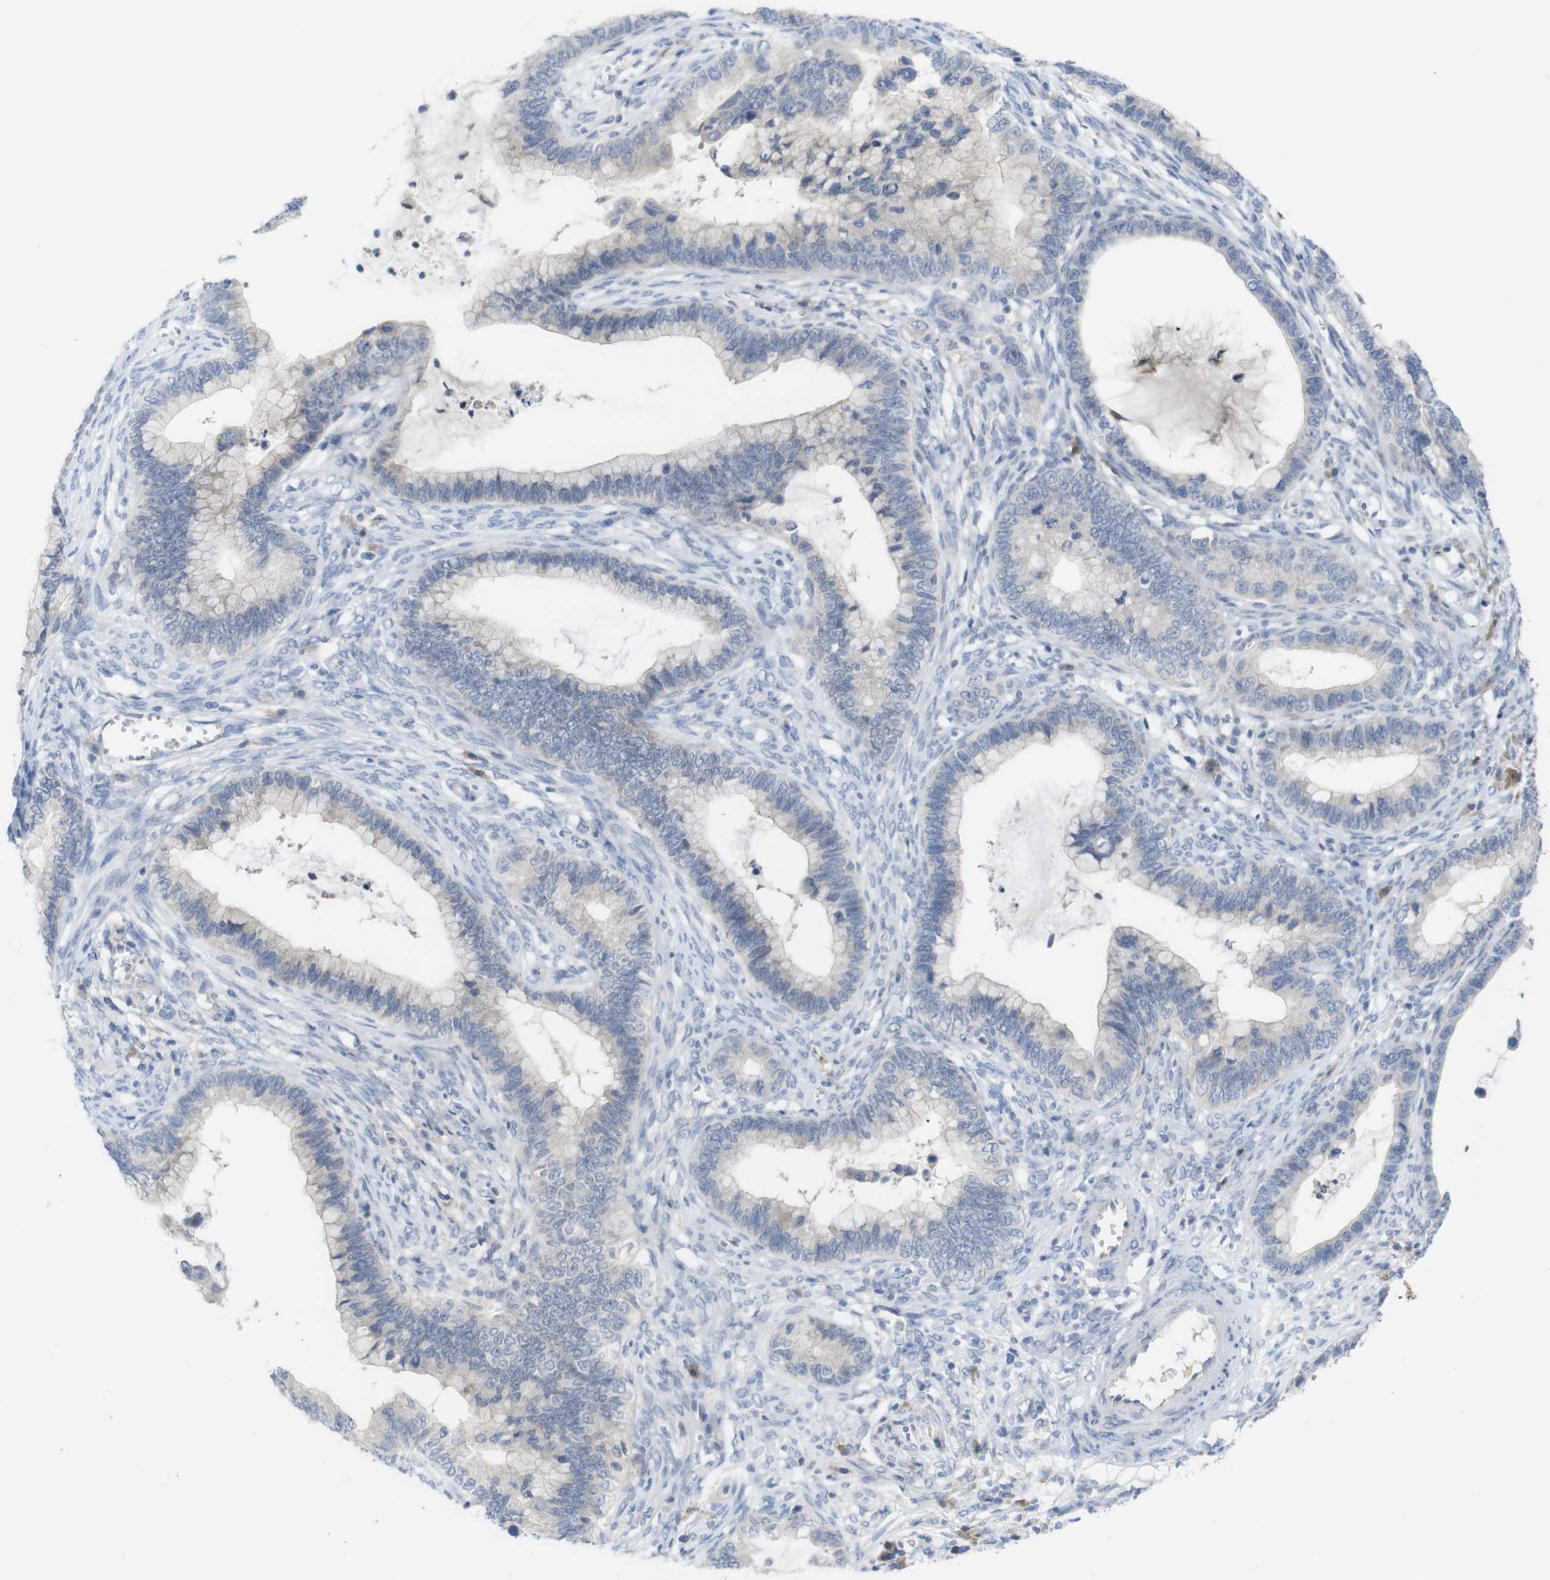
{"staining": {"intensity": "negative", "quantity": "none", "location": "none"}, "tissue": "cervical cancer", "cell_type": "Tumor cells", "image_type": "cancer", "snomed": [{"axis": "morphology", "description": "Adenocarcinoma, NOS"}, {"axis": "topography", "description": "Cervix"}], "caption": "Cervical cancer was stained to show a protein in brown. There is no significant staining in tumor cells. The staining is performed using DAB (3,3'-diaminobenzidine) brown chromogen with nuclei counter-stained in using hematoxylin.", "gene": "SLAMF7", "patient": {"sex": "female", "age": 44}}